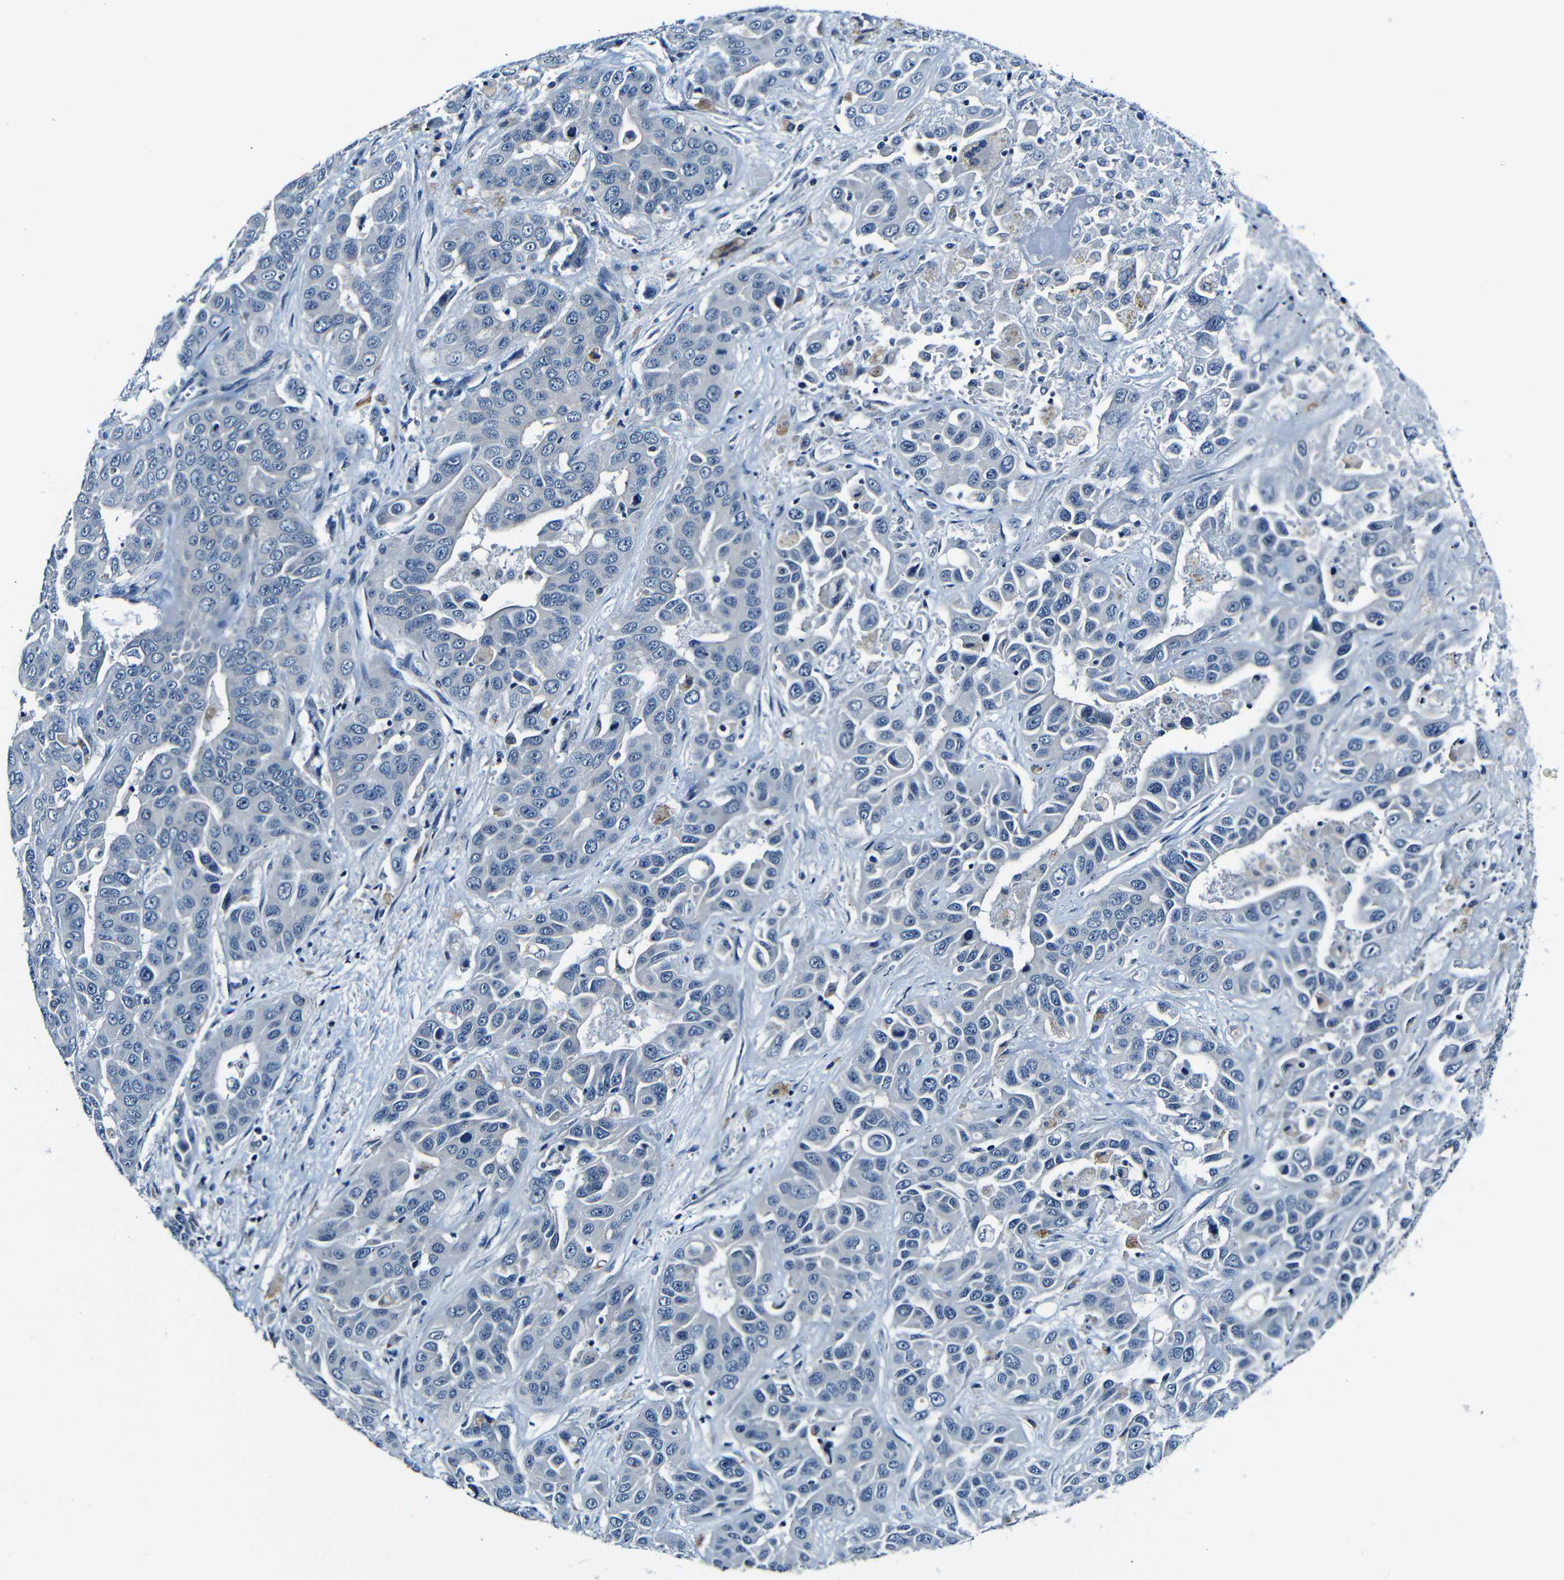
{"staining": {"intensity": "negative", "quantity": "none", "location": "none"}, "tissue": "liver cancer", "cell_type": "Tumor cells", "image_type": "cancer", "snomed": [{"axis": "morphology", "description": "Cholangiocarcinoma"}, {"axis": "topography", "description": "Liver"}], "caption": "An immunohistochemistry (IHC) photomicrograph of liver cholangiocarcinoma is shown. There is no staining in tumor cells of liver cholangiocarcinoma.", "gene": "ANK3", "patient": {"sex": "female", "age": 52}}